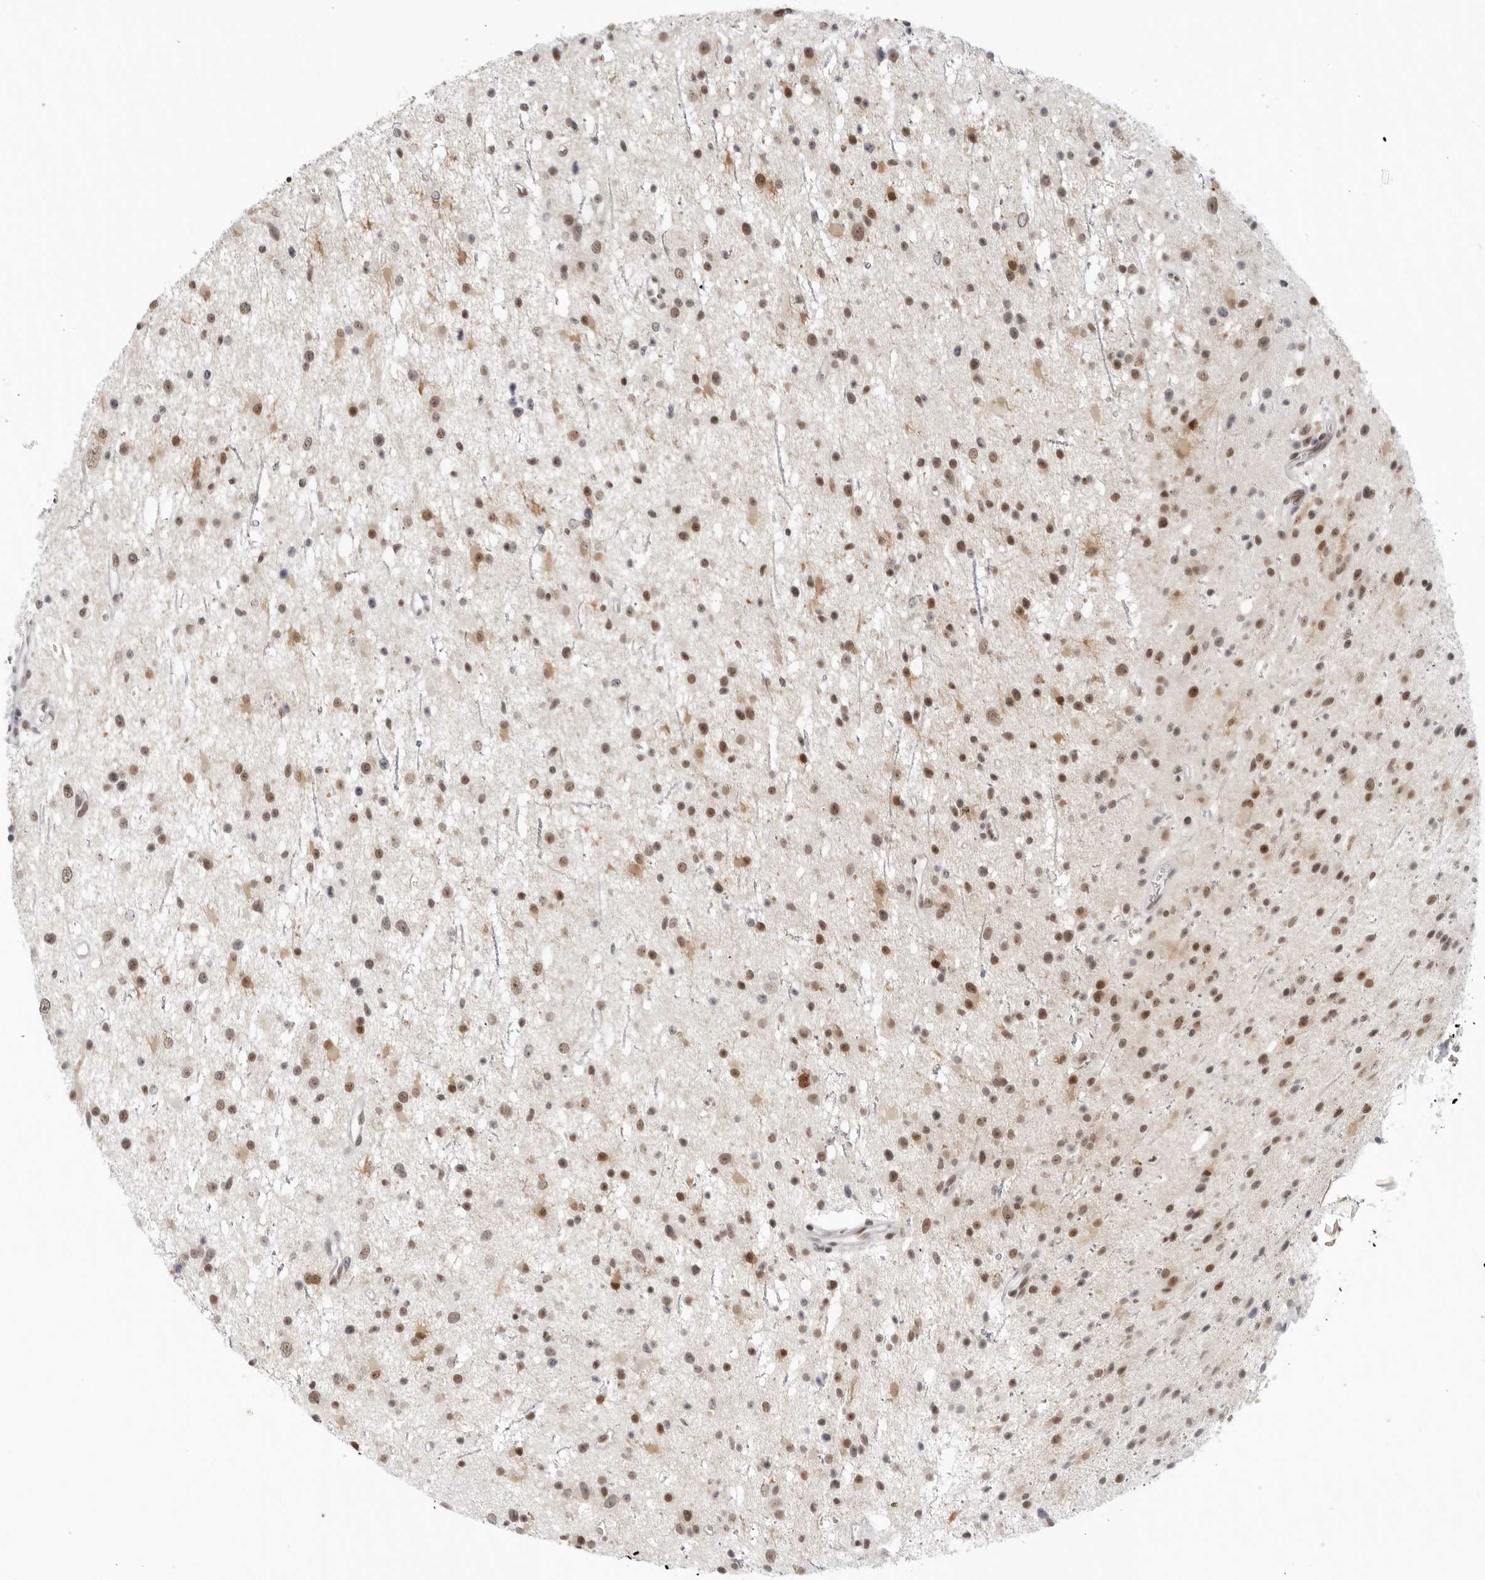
{"staining": {"intensity": "moderate", "quantity": ">75%", "location": "nuclear"}, "tissue": "glioma", "cell_type": "Tumor cells", "image_type": "cancer", "snomed": [{"axis": "morphology", "description": "Glioma, malignant, Low grade"}, {"axis": "topography", "description": "Cerebral cortex"}], "caption": "This photomicrograph shows glioma stained with immunohistochemistry (IHC) to label a protein in brown. The nuclear of tumor cells show moderate positivity for the protein. Nuclei are counter-stained blue.", "gene": "FOXK2", "patient": {"sex": "female", "age": 39}}